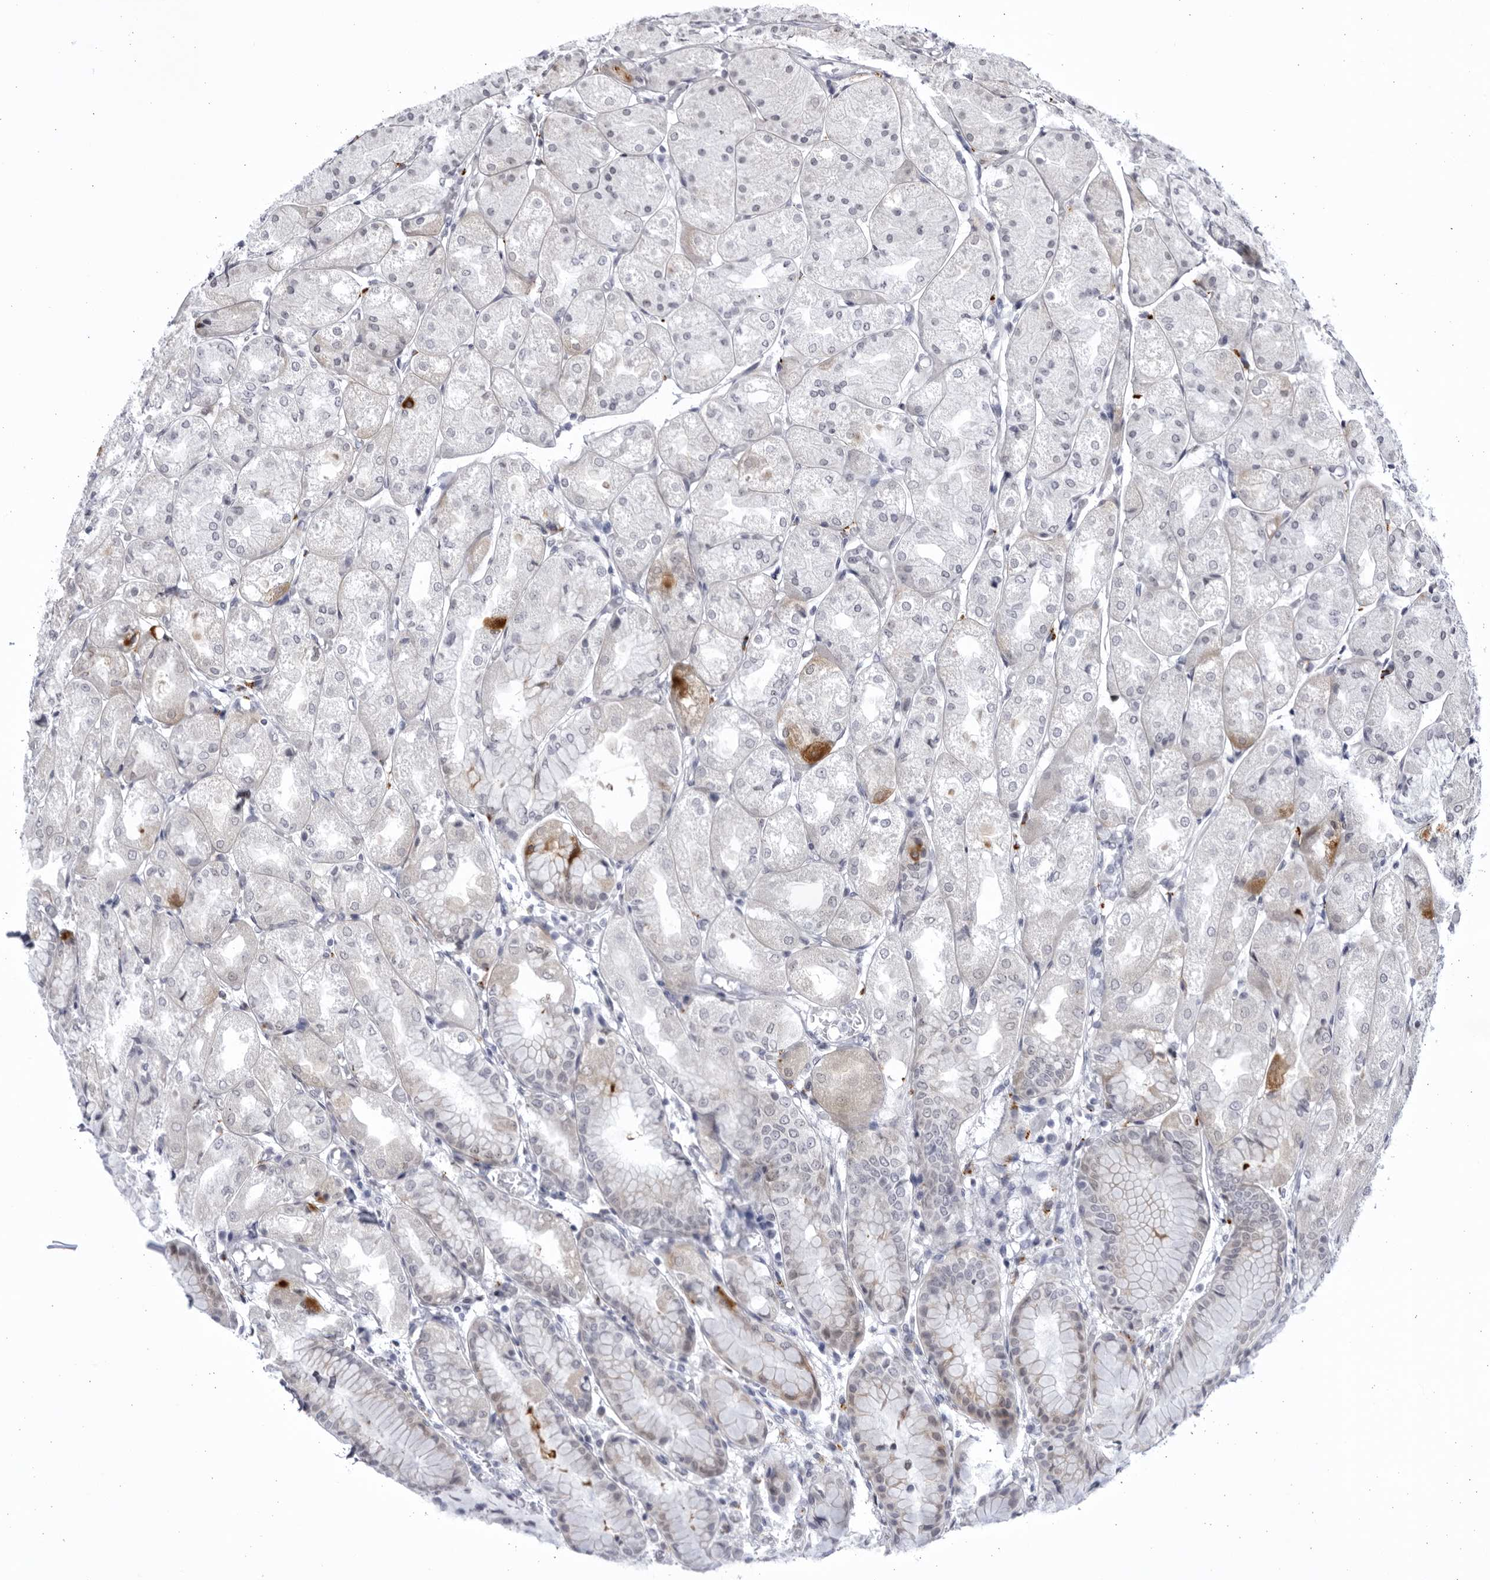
{"staining": {"intensity": "moderate", "quantity": "<25%", "location": "cytoplasmic/membranous"}, "tissue": "stomach", "cell_type": "Glandular cells", "image_type": "normal", "snomed": [{"axis": "morphology", "description": "Normal tissue, NOS"}, {"axis": "topography", "description": "Stomach, upper"}], "caption": "Protein positivity by immunohistochemistry (IHC) displays moderate cytoplasmic/membranous positivity in about <25% of glandular cells in normal stomach.", "gene": "CCDC181", "patient": {"sex": "male", "age": 72}}